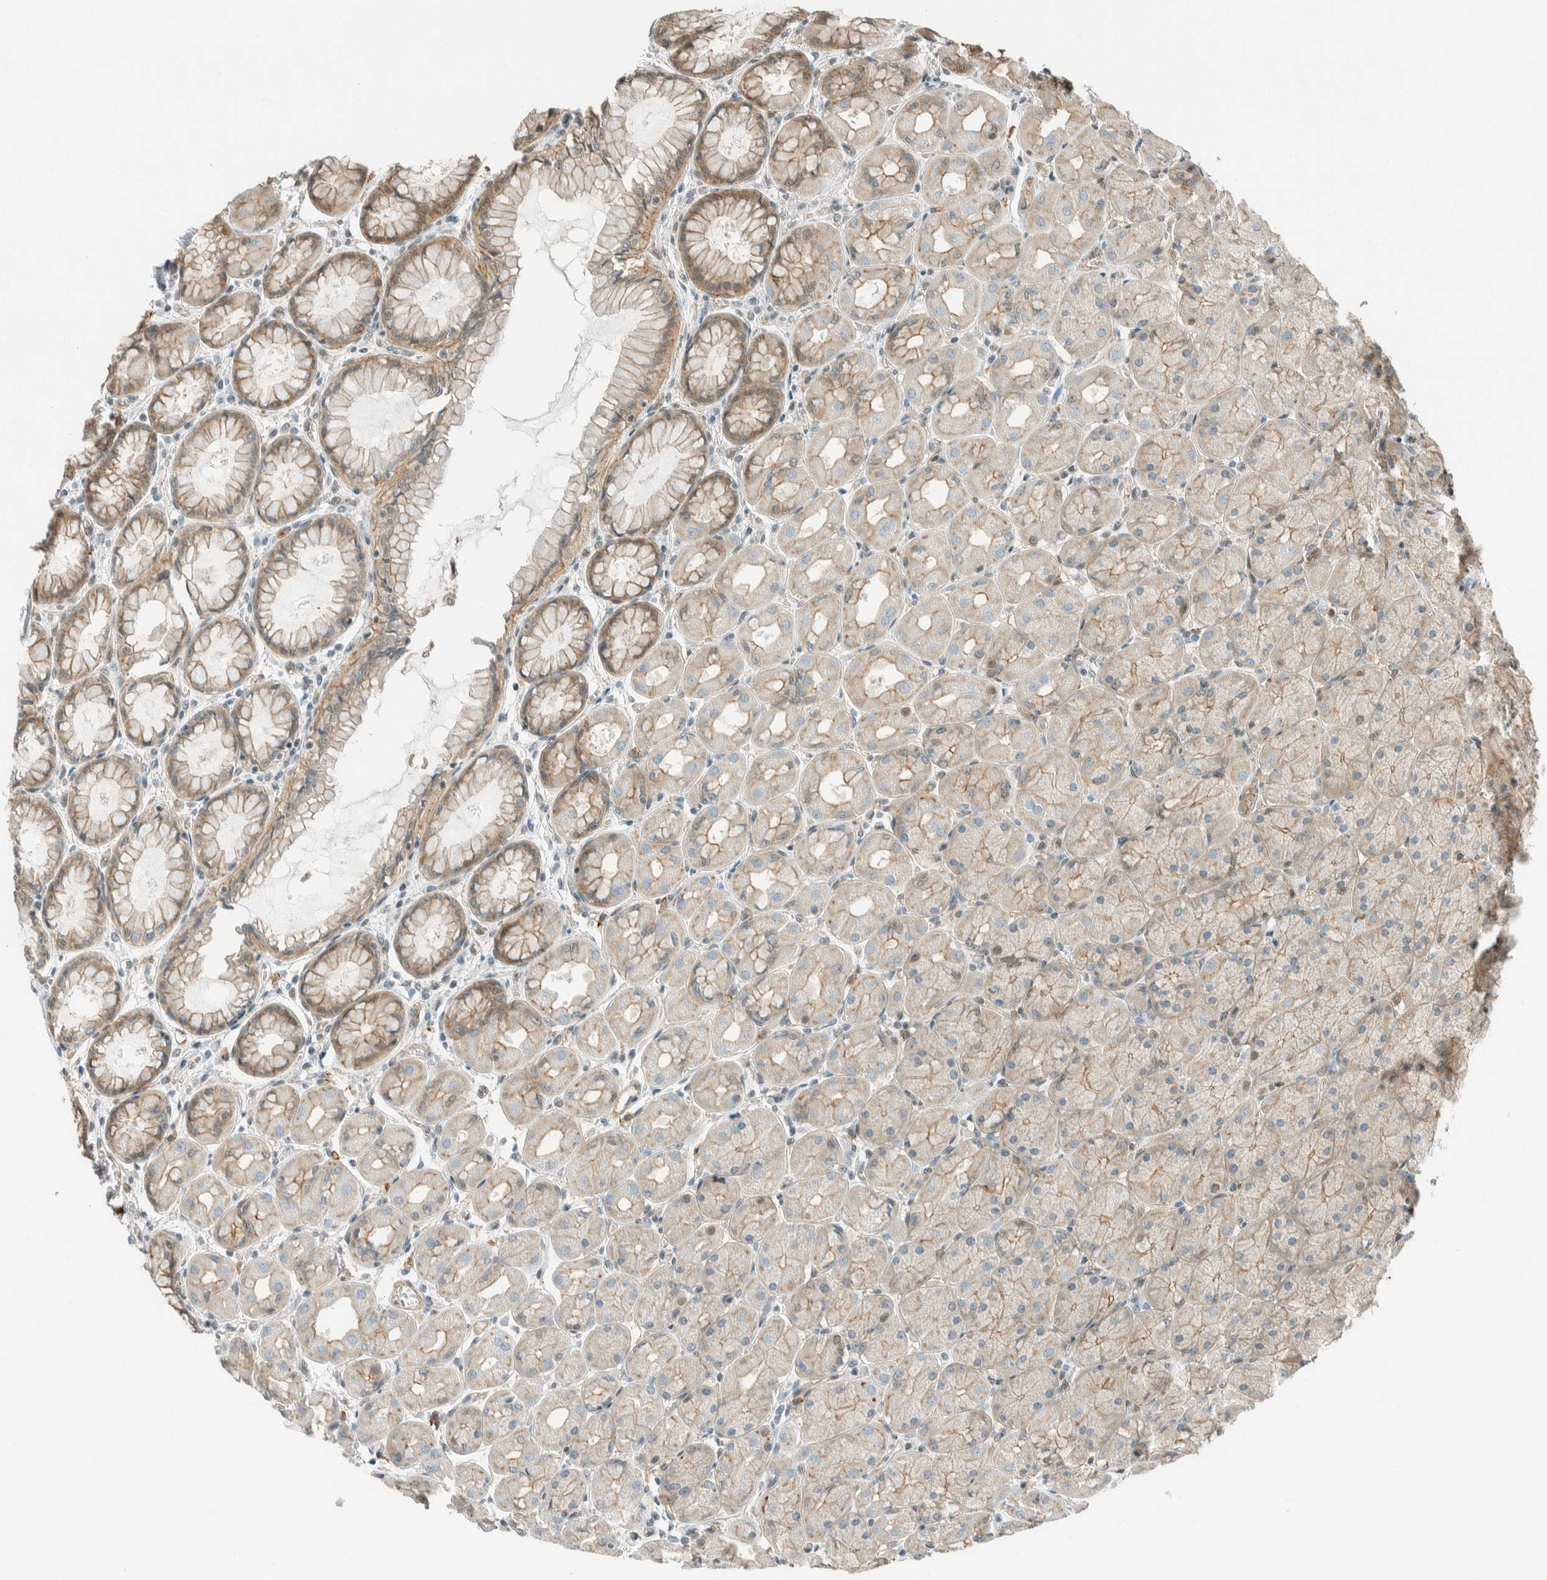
{"staining": {"intensity": "moderate", "quantity": "25%-75%", "location": "cytoplasmic/membranous"}, "tissue": "stomach", "cell_type": "Glandular cells", "image_type": "normal", "snomed": [{"axis": "morphology", "description": "Normal tissue, NOS"}, {"axis": "topography", "description": "Stomach, upper"}], "caption": "Protein expression analysis of normal stomach reveals moderate cytoplasmic/membranous positivity in approximately 25%-75% of glandular cells.", "gene": "NIBAN2", "patient": {"sex": "female", "age": 56}}